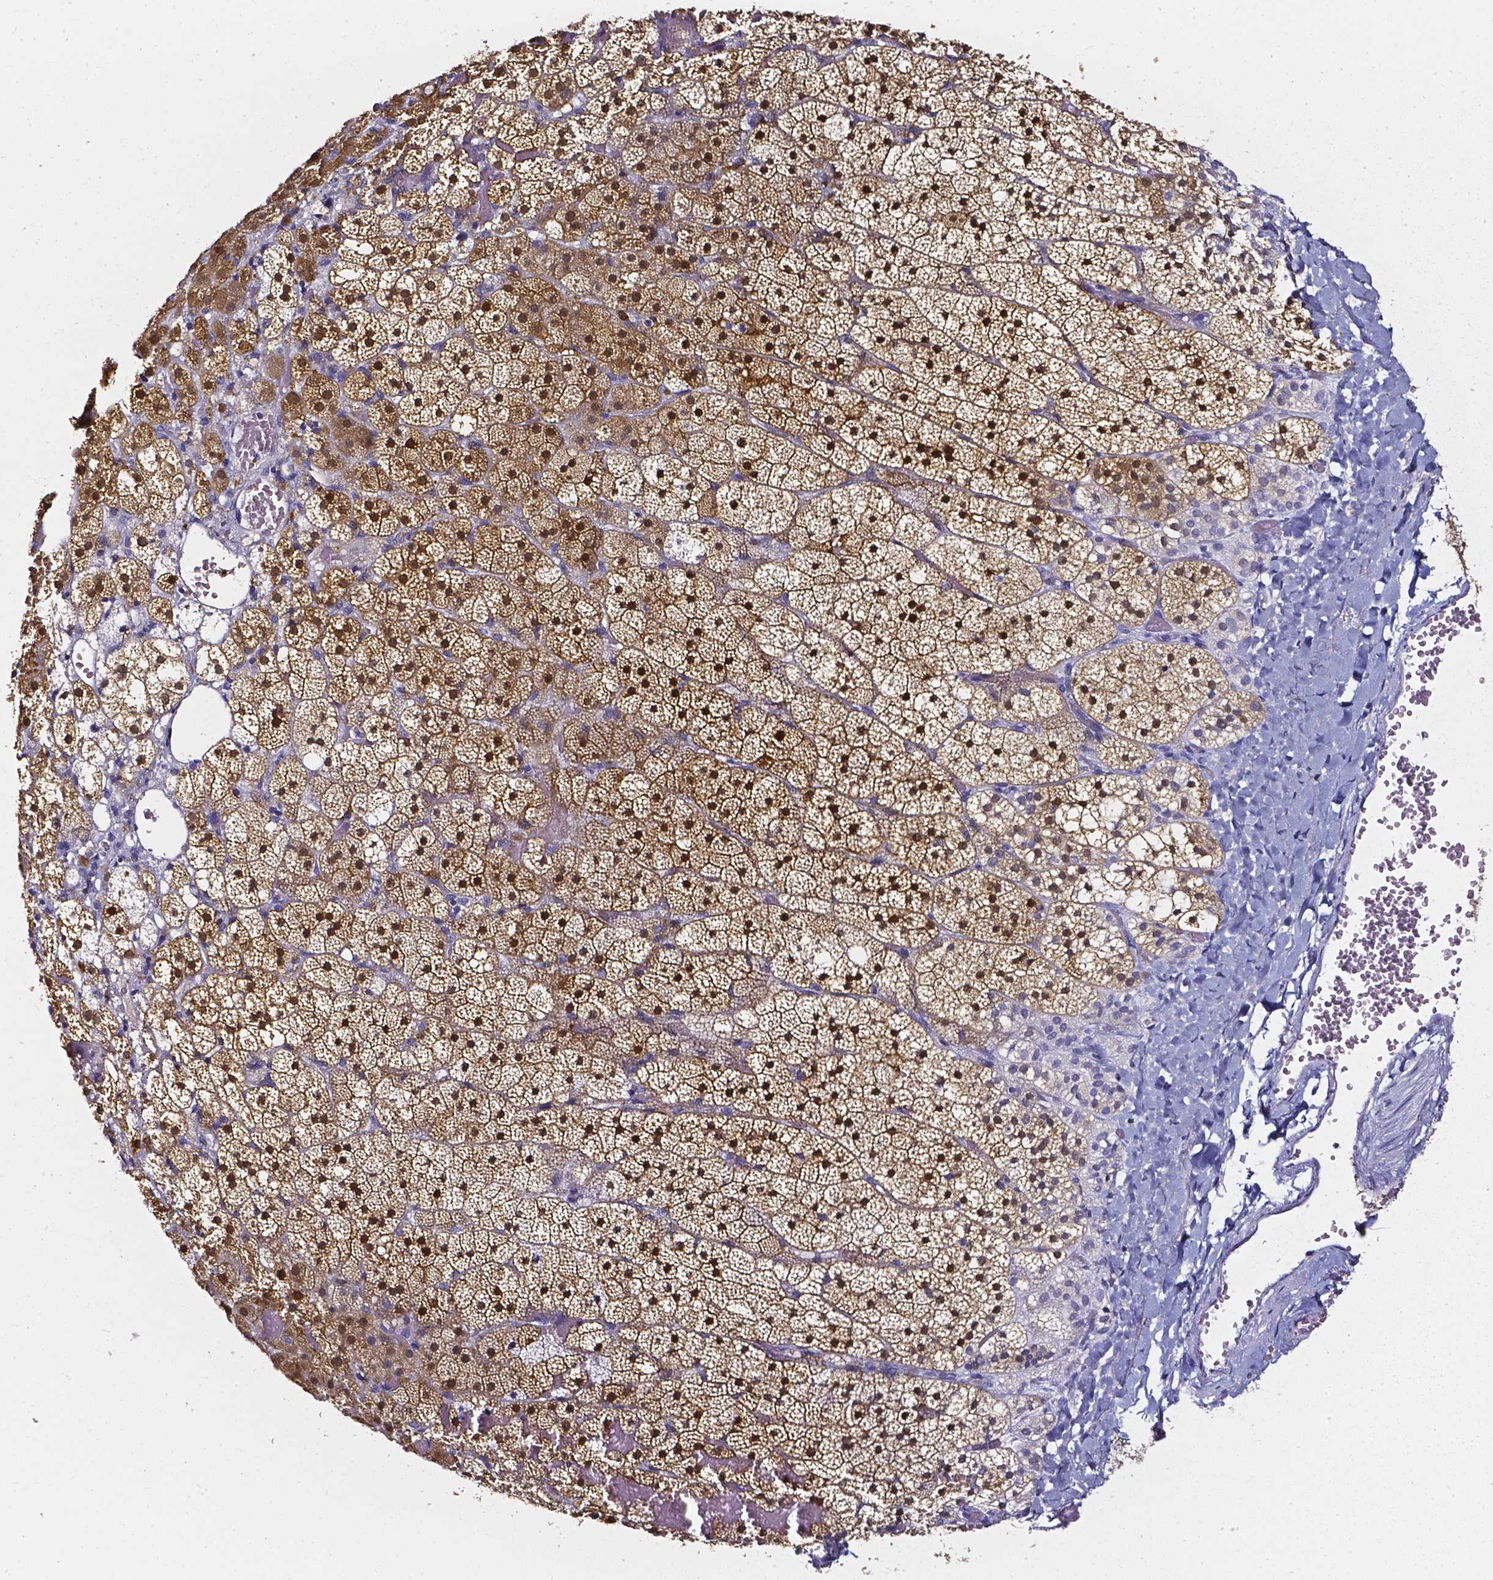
{"staining": {"intensity": "moderate", "quantity": "25%-75%", "location": "cytoplasmic/membranous,nuclear"}, "tissue": "adrenal gland", "cell_type": "Glandular cells", "image_type": "normal", "snomed": [{"axis": "morphology", "description": "Normal tissue, NOS"}, {"axis": "topography", "description": "Adrenal gland"}], "caption": "This micrograph shows IHC staining of benign human adrenal gland, with medium moderate cytoplasmic/membranous,nuclear staining in approximately 25%-75% of glandular cells.", "gene": "AKR1B10", "patient": {"sex": "male", "age": 53}}